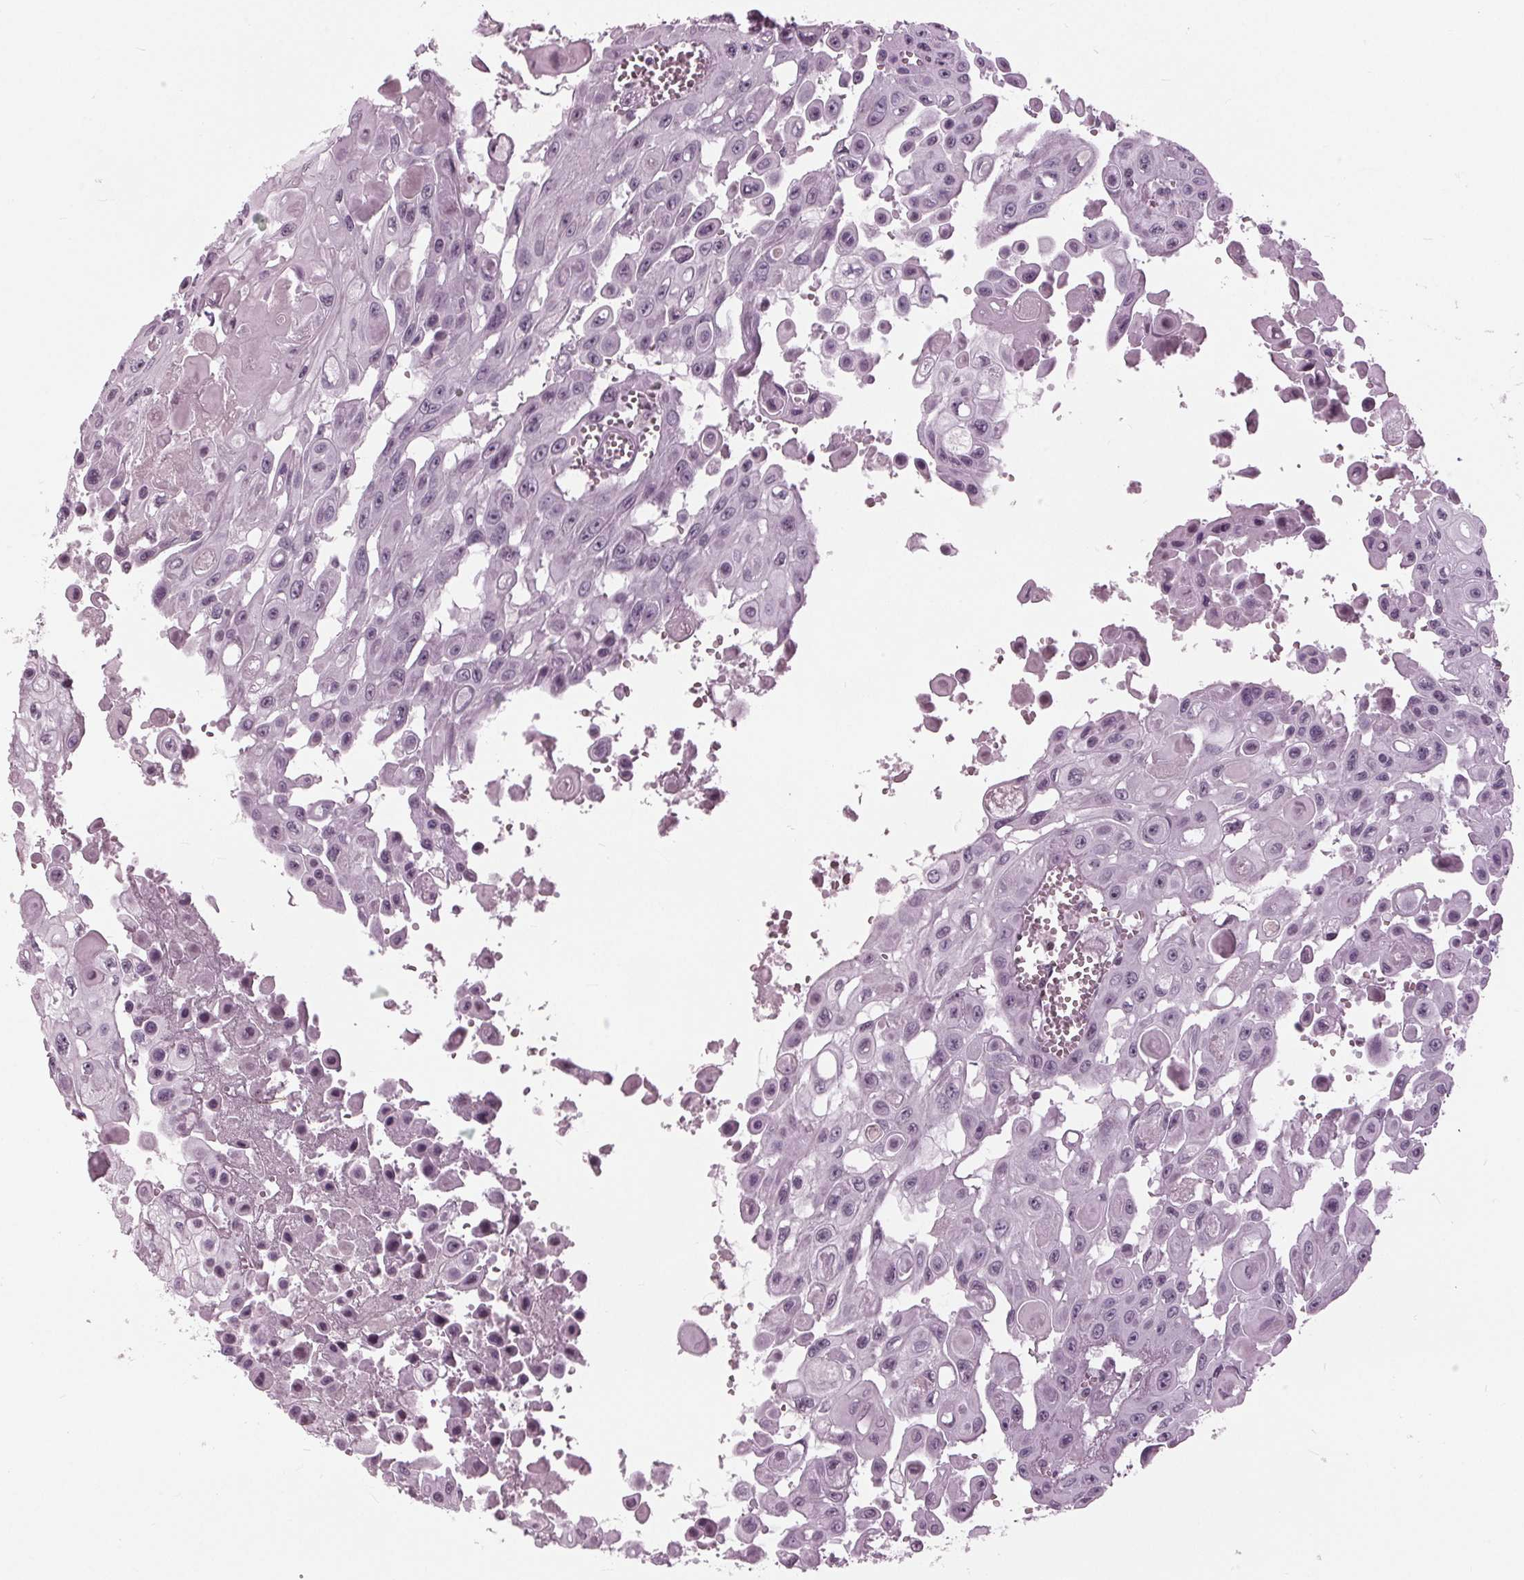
{"staining": {"intensity": "negative", "quantity": "none", "location": "none"}, "tissue": "head and neck cancer", "cell_type": "Tumor cells", "image_type": "cancer", "snomed": [{"axis": "morphology", "description": "Adenocarcinoma, NOS"}, {"axis": "topography", "description": "Head-Neck"}], "caption": "This is an IHC photomicrograph of human adenocarcinoma (head and neck). There is no expression in tumor cells.", "gene": "SLC9A4", "patient": {"sex": "male", "age": 73}}